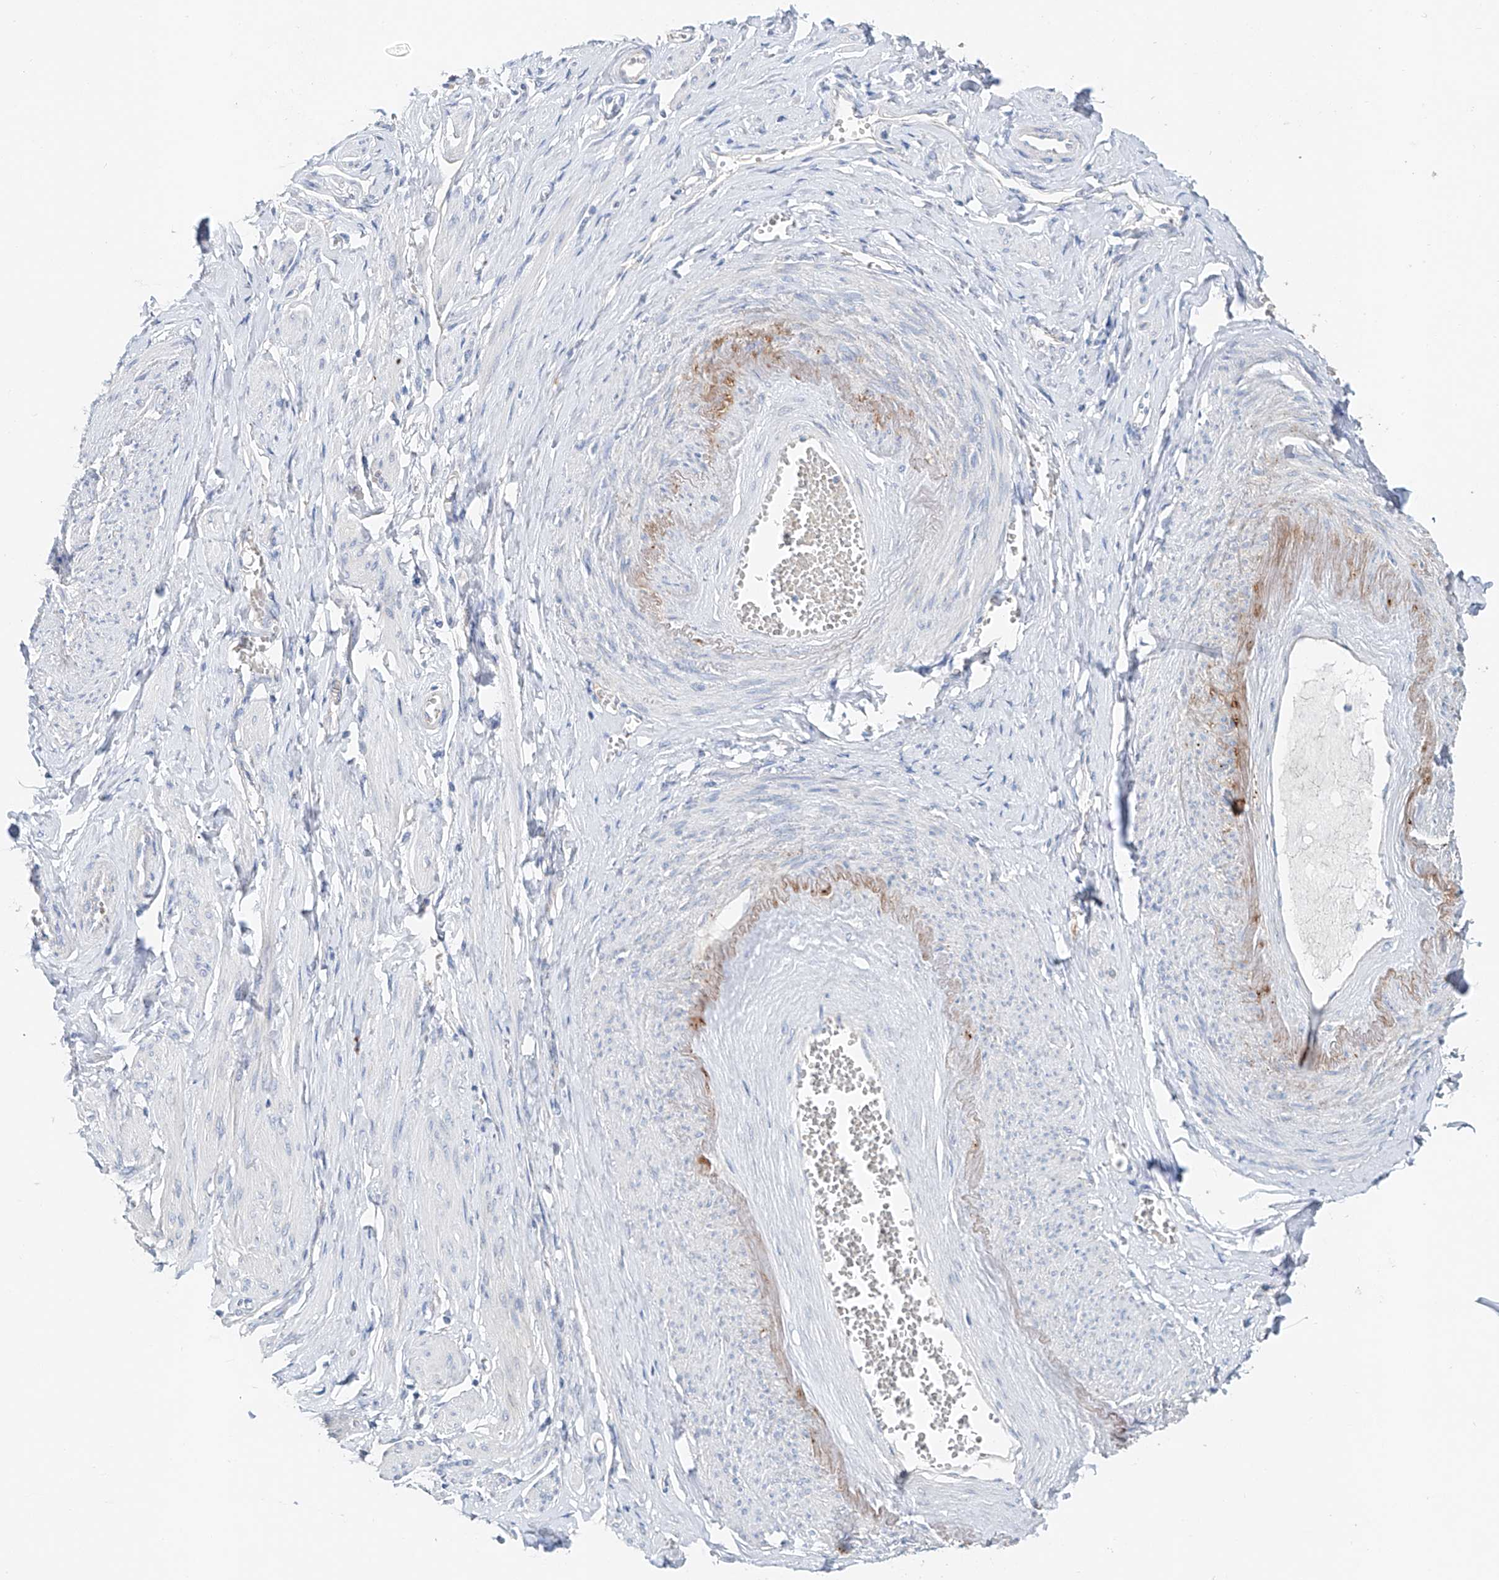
{"staining": {"intensity": "negative", "quantity": "none", "location": "none"}, "tissue": "adipose tissue", "cell_type": "Adipocytes", "image_type": "normal", "snomed": [{"axis": "morphology", "description": "Normal tissue, NOS"}, {"axis": "topography", "description": "Vascular tissue"}, {"axis": "topography", "description": "Fallopian tube"}, {"axis": "topography", "description": "Ovary"}], "caption": "This is an IHC photomicrograph of benign human adipose tissue. There is no expression in adipocytes.", "gene": "TRIM47", "patient": {"sex": "female", "age": 67}}